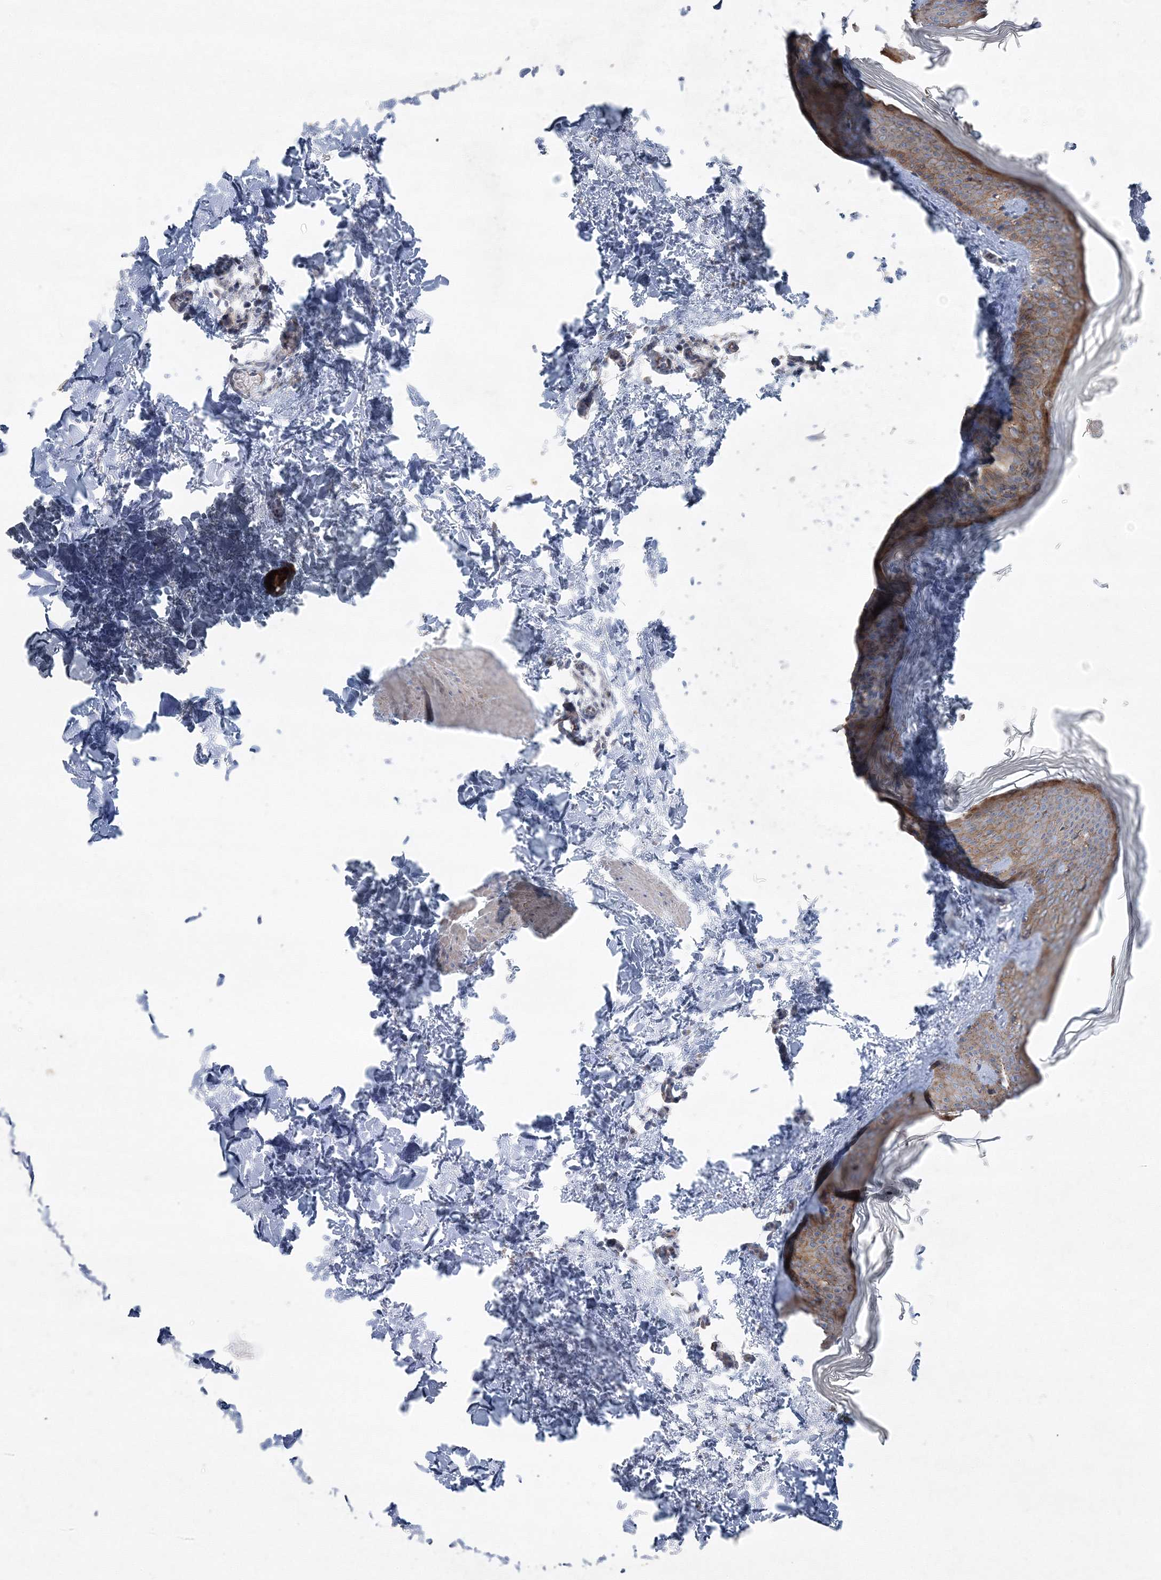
{"staining": {"intensity": "negative", "quantity": "none", "location": "none"}, "tissue": "skin", "cell_type": "Fibroblasts", "image_type": "normal", "snomed": [{"axis": "morphology", "description": "Normal tissue, NOS"}, {"axis": "topography", "description": "Skin"}], "caption": "Immunohistochemistry image of benign skin: skin stained with DAB (3,3'-diaminobenzidine) reveals no significant protein positivity in fibroblasts. Brightfield microscopy of IHC stained with DAB (3,3'-diaminobenzidine) (brown) and hematoxylin (blue), captured at high magnification.", "gene": "NAA40", "patient": {"sex": "female", "age": 27}}